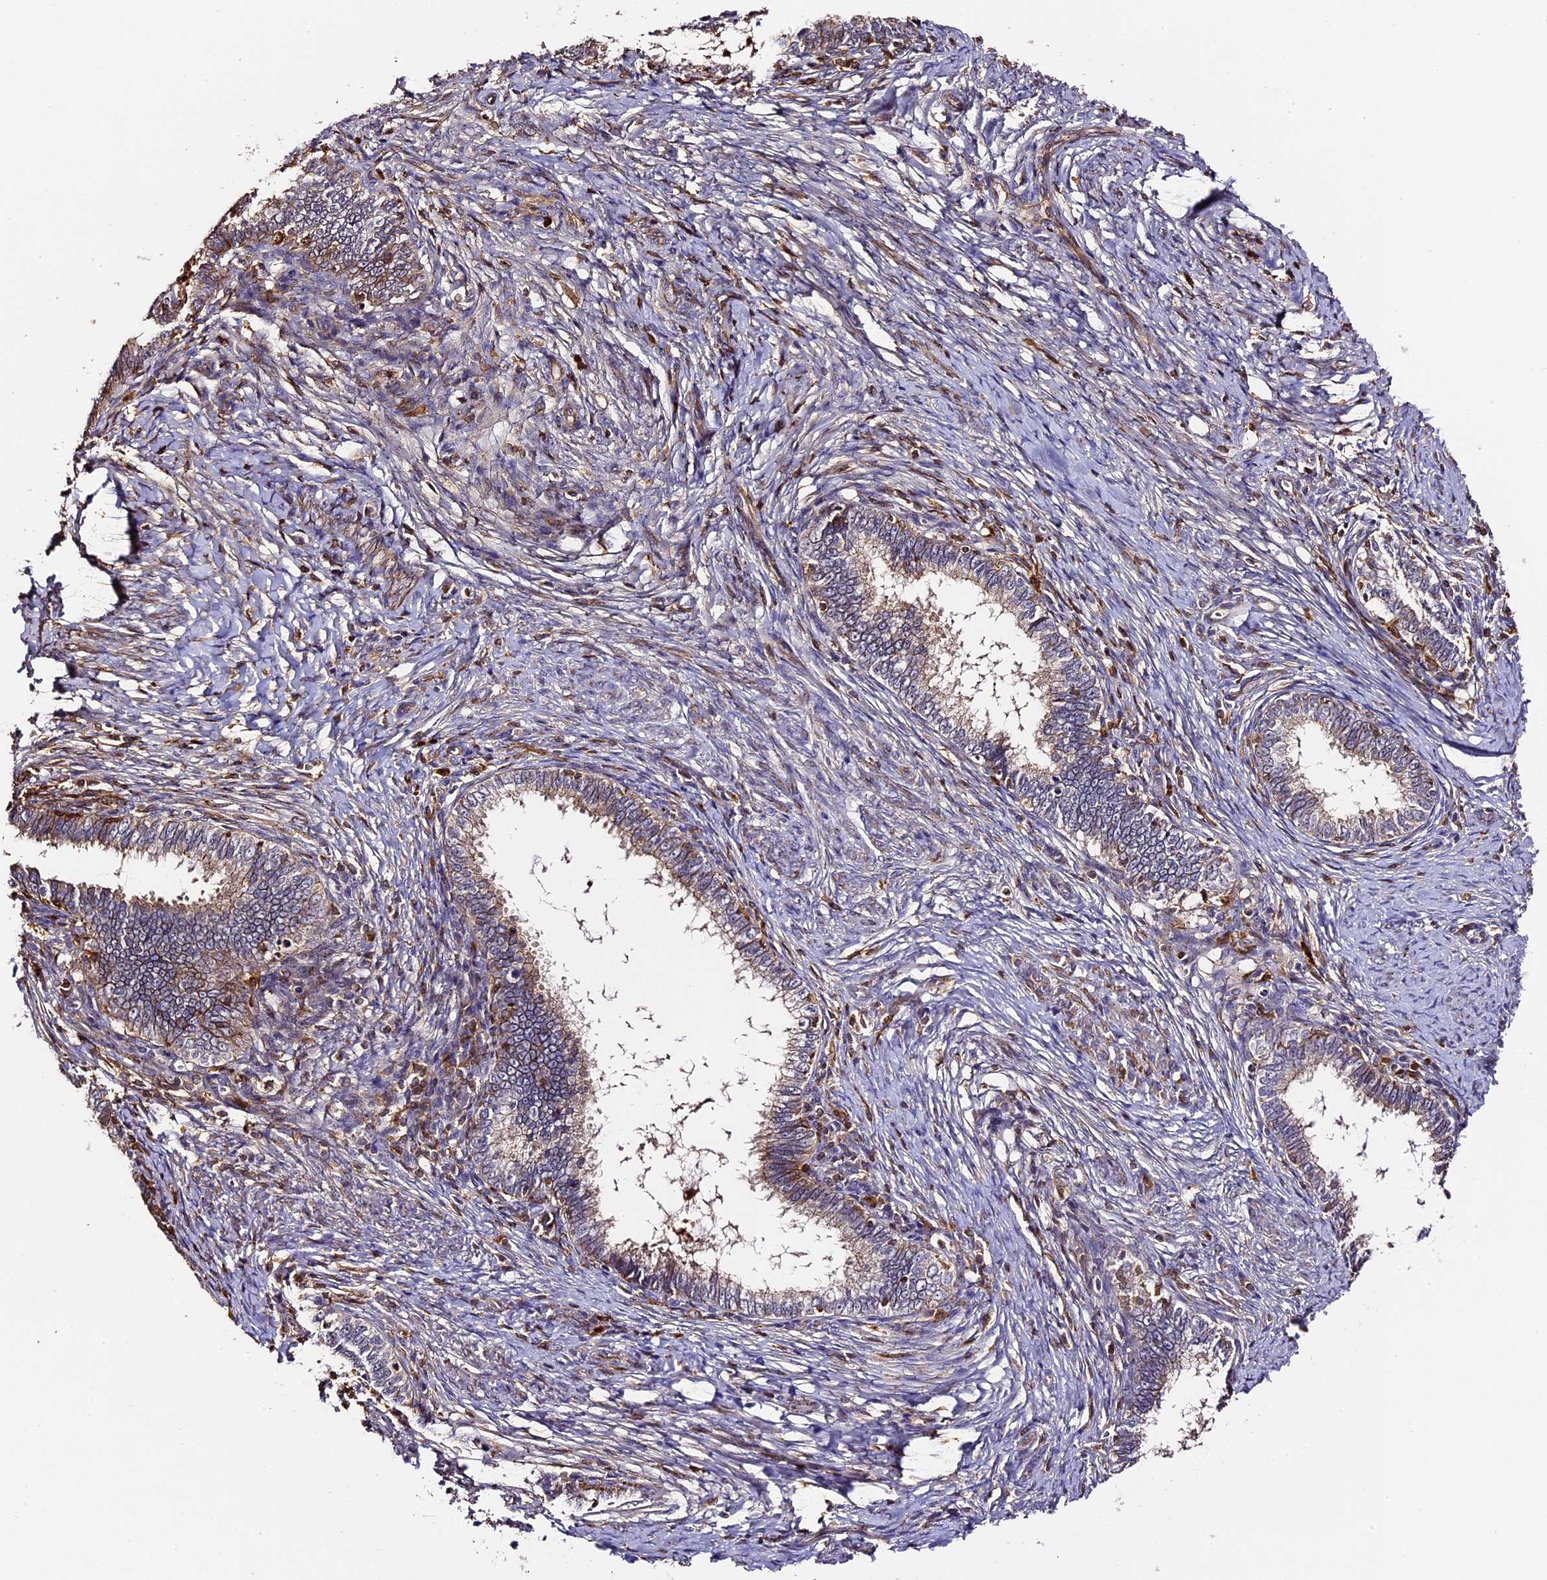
{"staining": {"intensity": "weak", "quantity": "25%-75%", "location": "cytoplasmic/membranous"}, "tissue": "cervical cancer", "cell_type": "Tumor cells", "image_type": "cancer", "snomed": [{"axis": "morphology", "description": "Adenocarcinoma, NOS"}, {"axis": "topography", "description": "Cervix"}], "caption": "Human cervical adenocarcinoma stained with a brown dye demonstrates weak cytoplasmic/membranous positive positivity in about 25%-75% of tumor cells.", "gene": "RAPSN", "patient": {"sex": "female", "age": 36}}